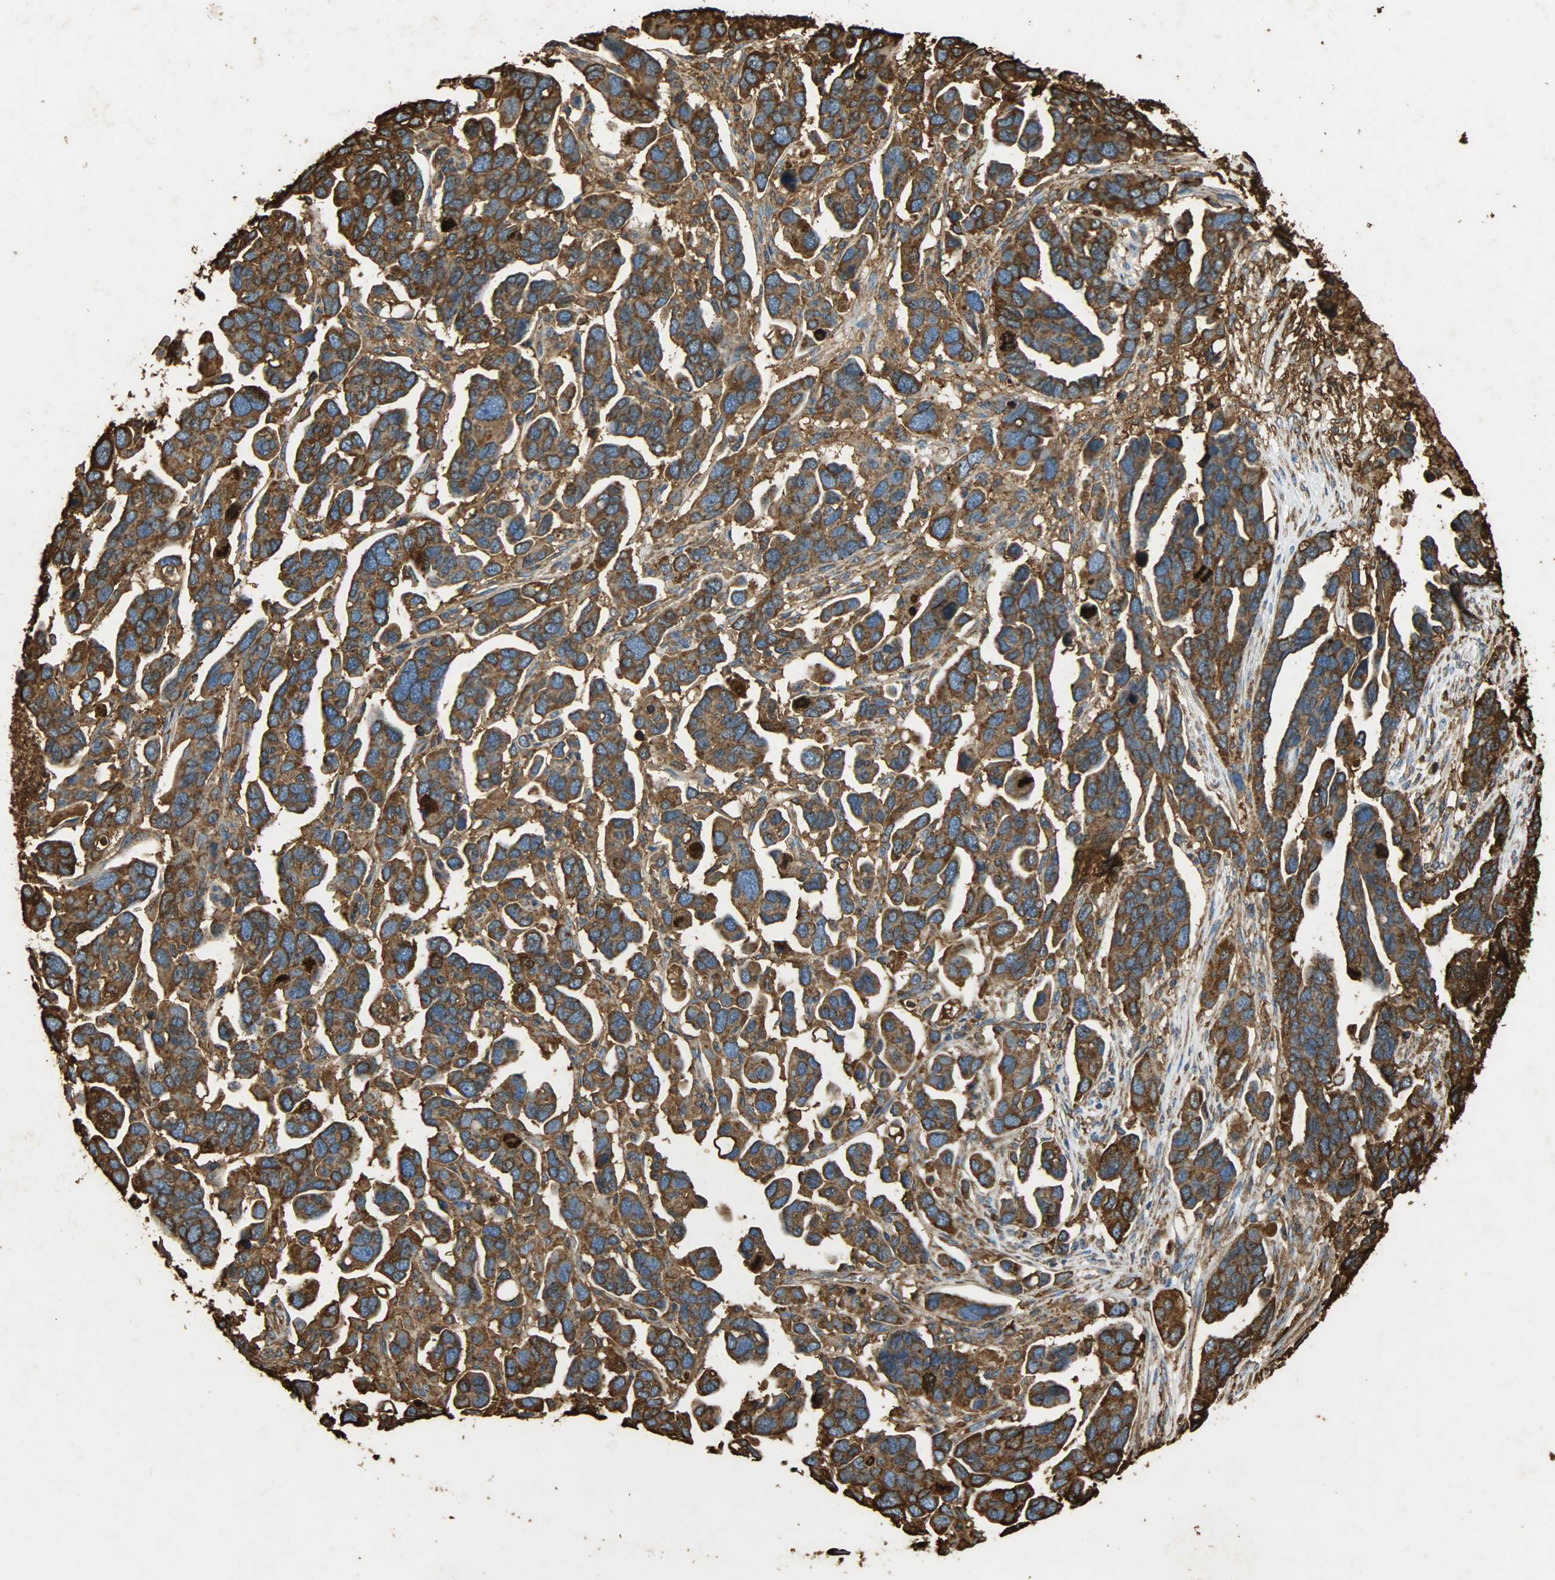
{"staining": {"intensity": "strong", "quantity": ">75%", "location": "cytoplasmic/membranous"}, "tissue": "ovarian cancer", "cell_type": "Tumor cells", "image_type": "cancer", "snomed": [{"axis": "morphology", "description": "Cystadenocarcinoma, serous, NOS"}, {"axis": "topography", "description": "Ovary"}], "caption": "This photomicrograph shows IHC staining of human serous cystadenocarcinoma (ovarian), with high strong cytoplasmic/membranous staining in approximately >75% of tumor cells.", "gene": "HSP90B1", "patient": {"sex": "female", "age": 54}}